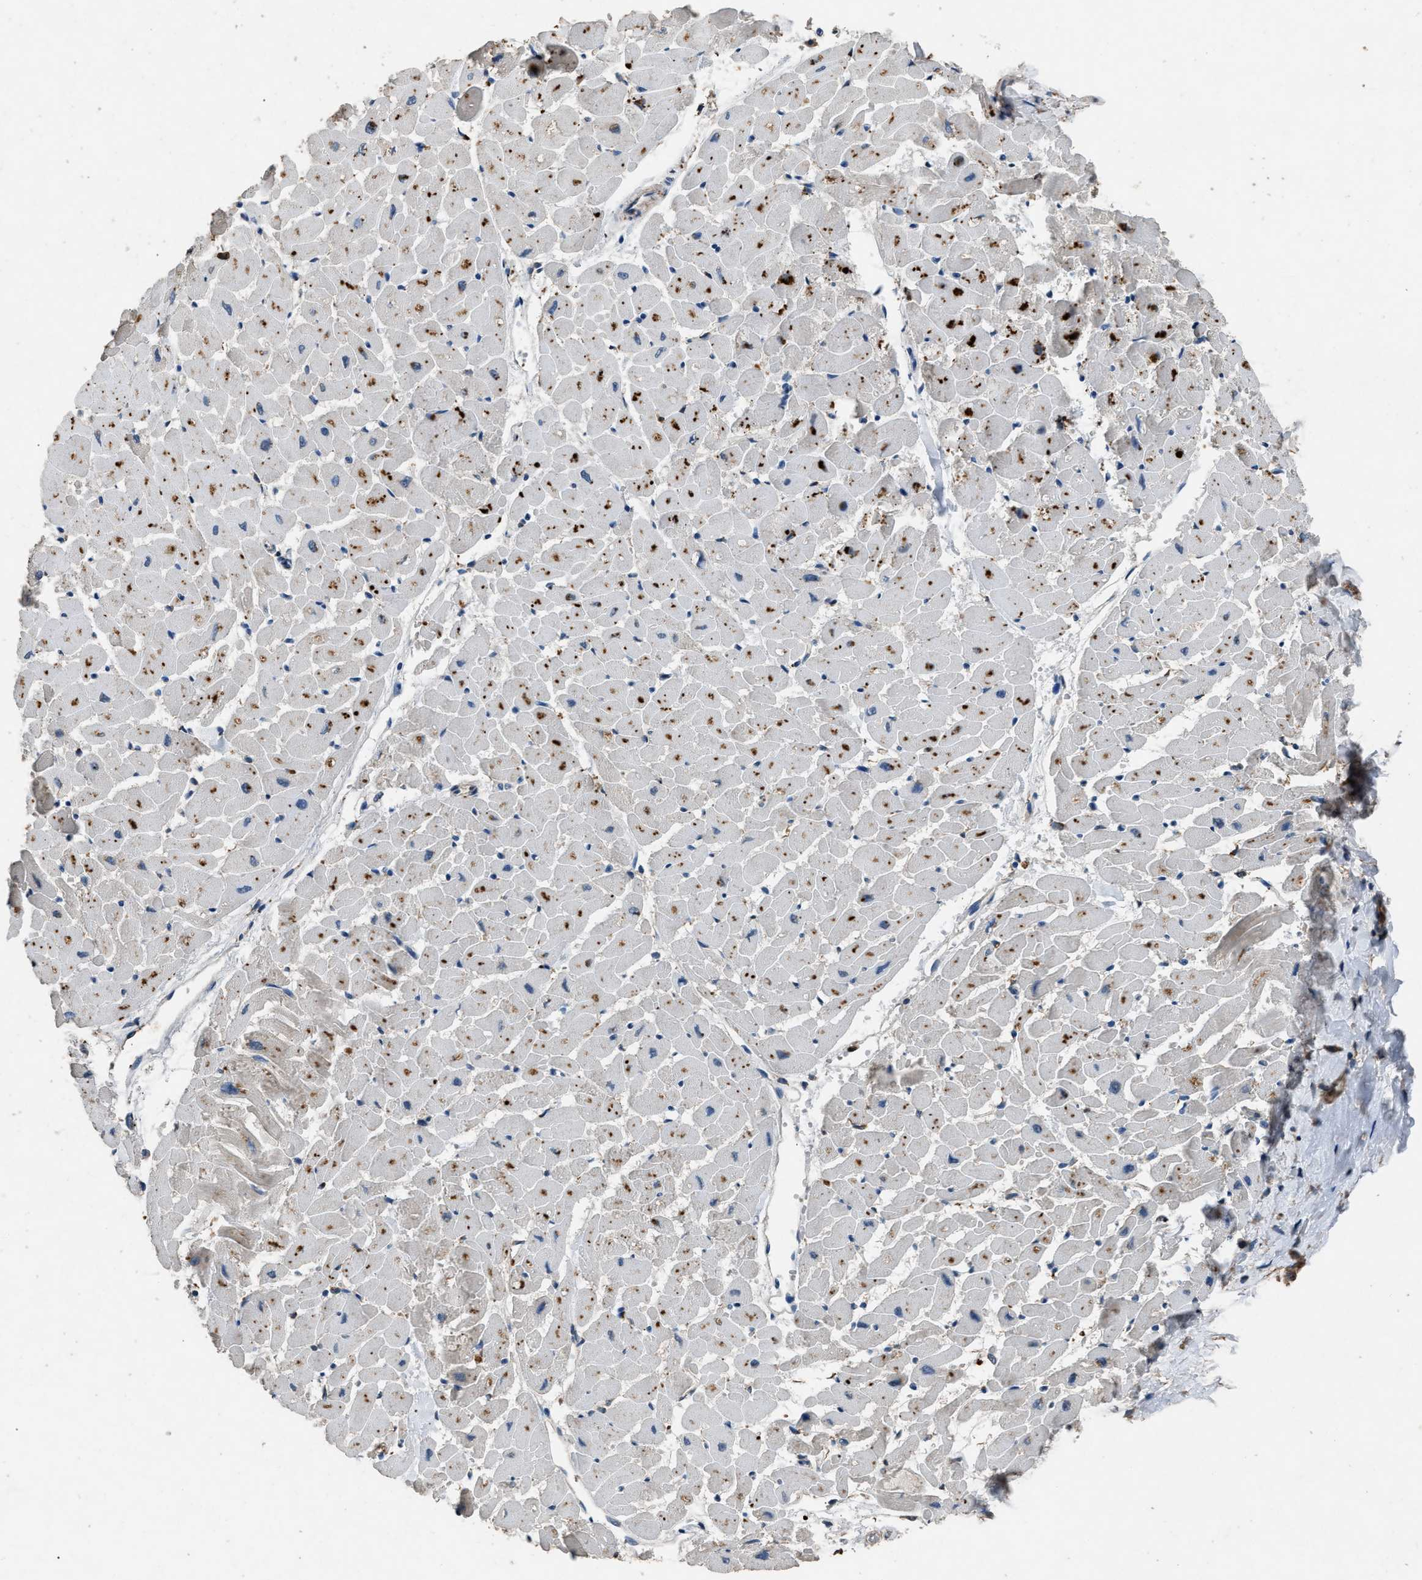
{"staining": {"intensity": "moderate", "quantity": ">75%", "location": "cytoplasmic/membranous"}, "tissue": "heart muscle", "cell_type": "Cardiomyocytes", "image_type": "normal", "snomed": [{"axis": "morphology", "description": "Normal tissue, NOS"}, {"axis": "topography", "description": "Heart"}], "caption": "Heart muscle stained with DAB immunohistochemistry displays medium levels of moderate cytoplasmic/membranous positivity in about >75% of cardiomyocytes. (DAB IHC, brown staining for protein, blue staining for nuclei).", "gene": "PPID", "patient": {"sex": "female", "age": 19}}